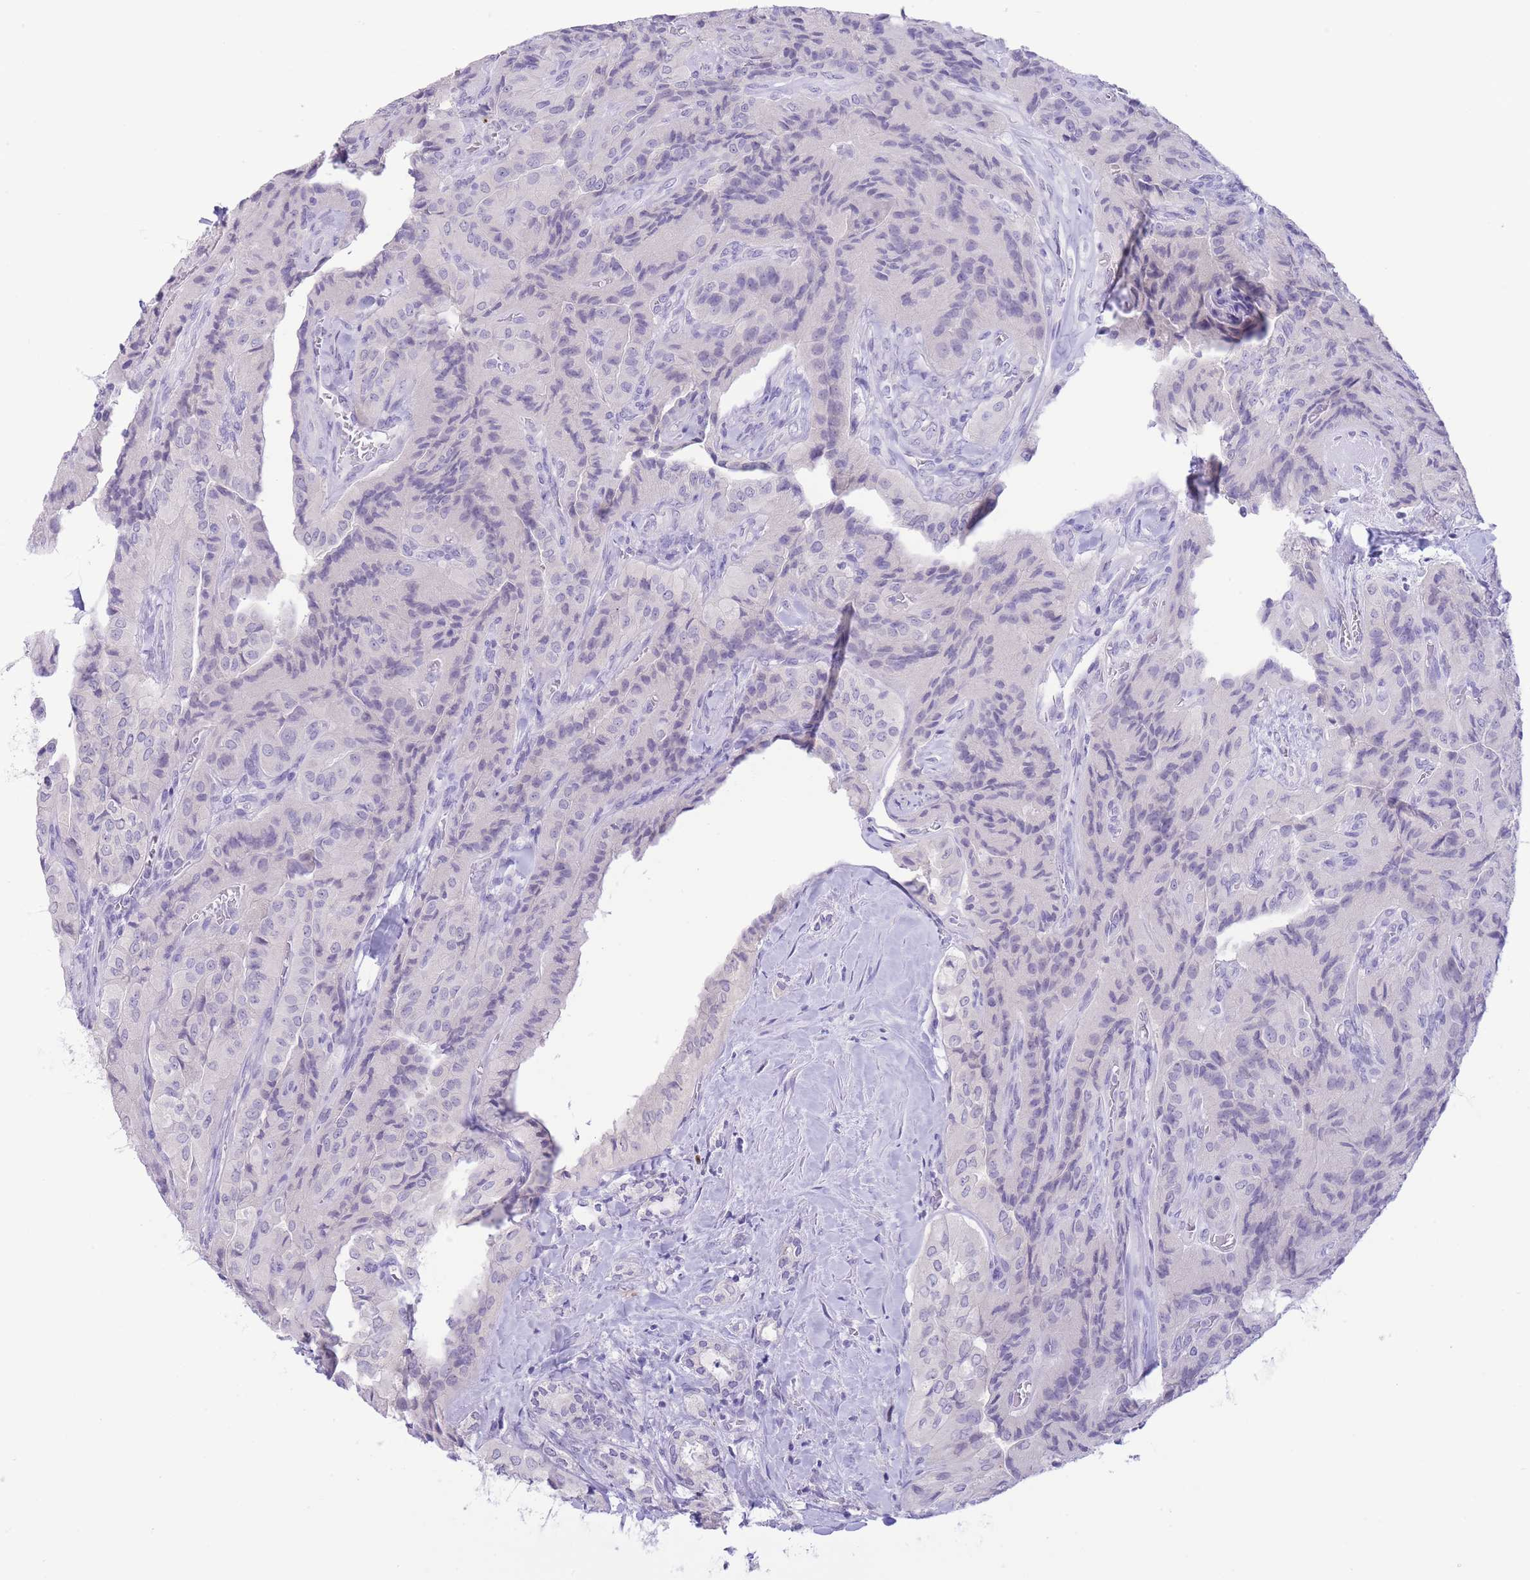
{"staining": {"intensity": "negative", "quantity": "none", "location": "none"}, "tissue": "thyroid cancer", "cell_type": "Tumor cells", "image_type": "cancer", "snomed": [{"axis": "morphology", "description": "Normal tissue, NOS"}, {"axis": "morphology", "description": "Papillary adenocarcinoma, NOS"}, {"axis": "topography", "description": "Thyroid gland"}], "caption": "An immunohistochemistry image of thyroid cancer is shown. There is no staining in tumor cells of thyroid cancer.", "gene": "ASAP3", "patient": {"sex": "female", "age": 59}}